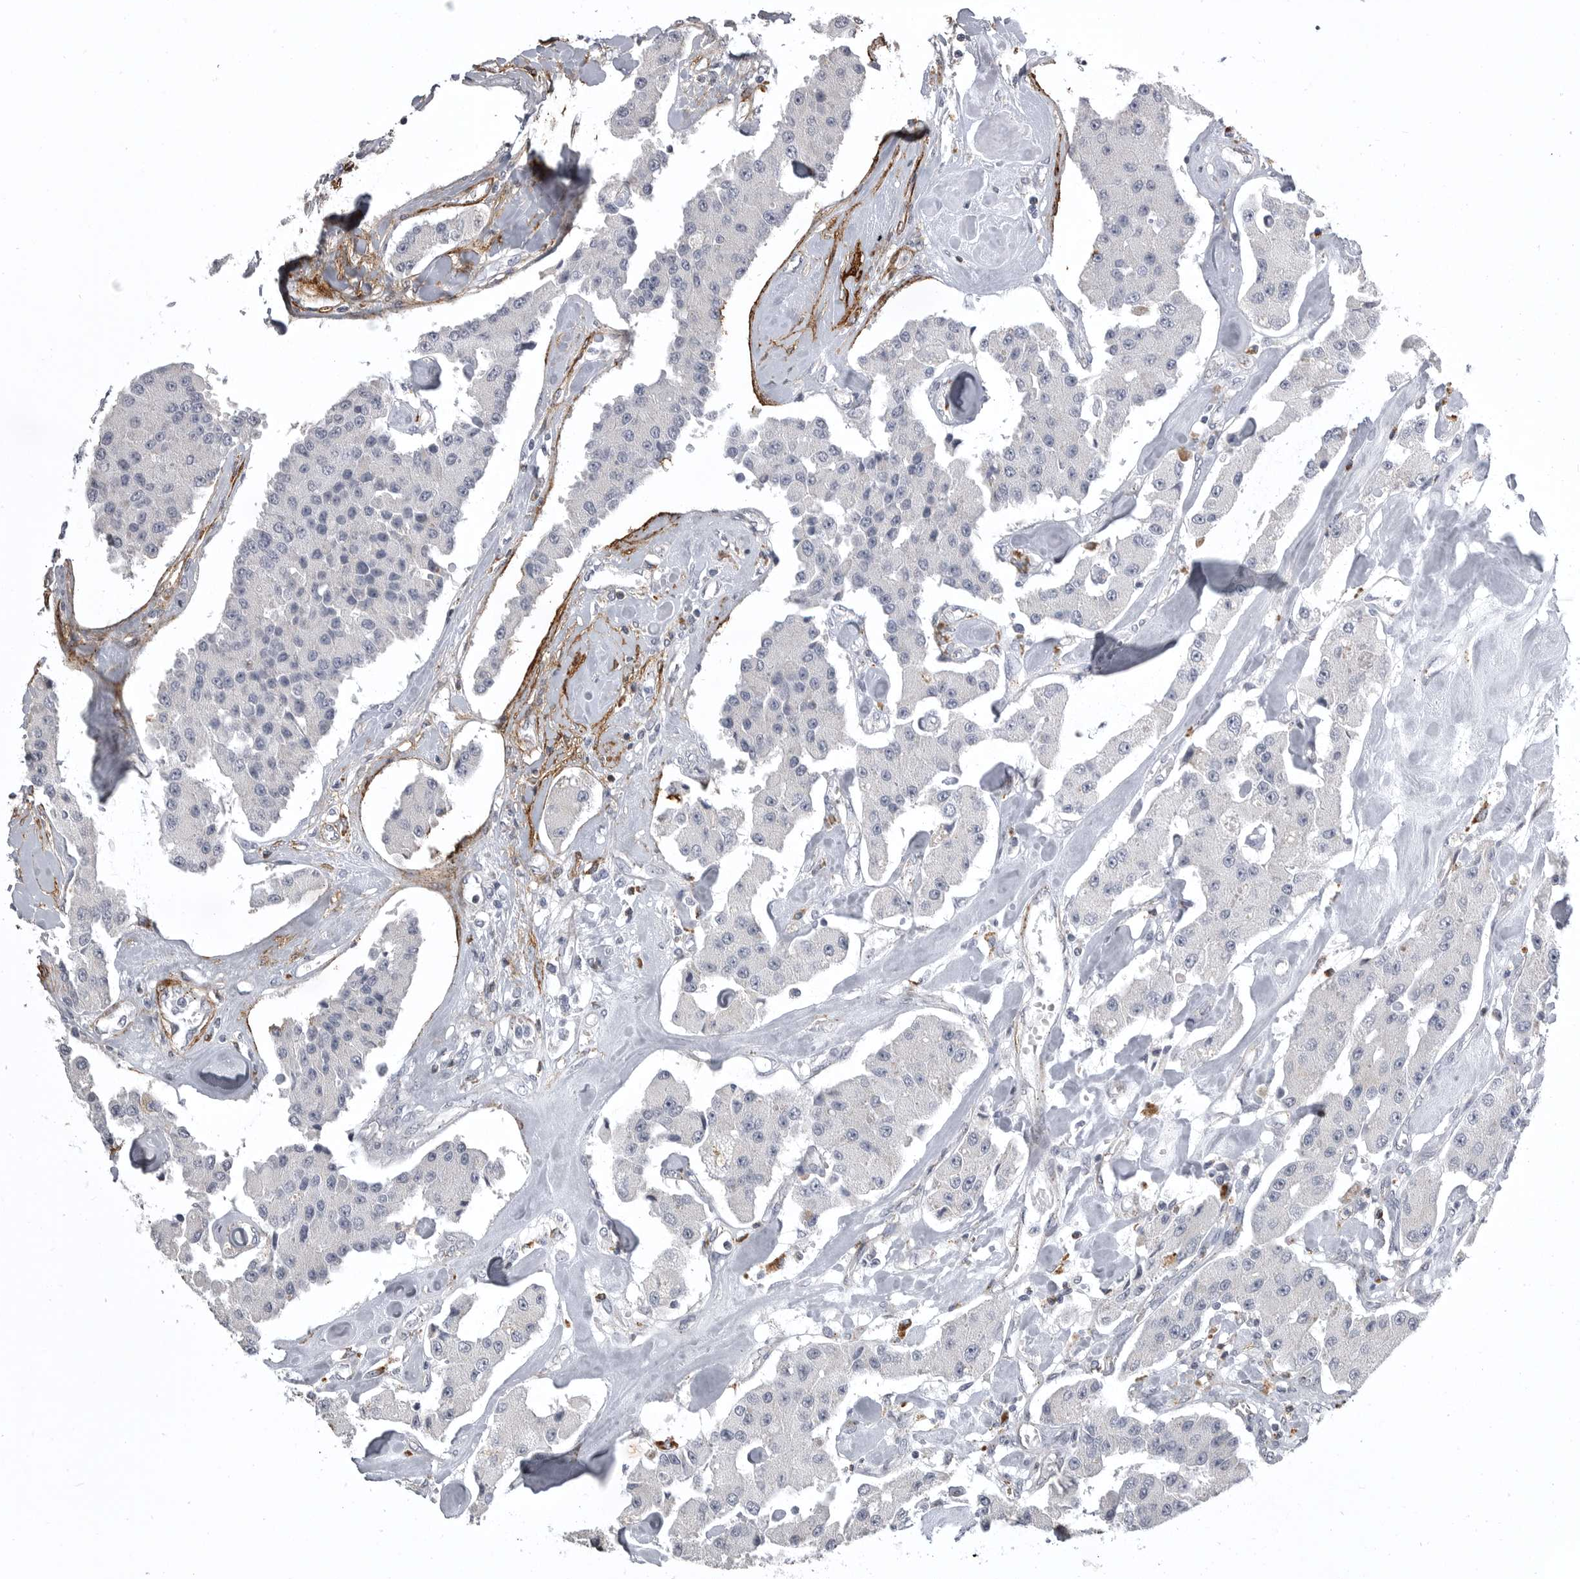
{"staining": {"intensity": "negative", "quantity": "none", "location": "none"}, "tissue": "carcinoid", "cell_type": "Tumor cells", "image_type": "cancer", "snomed": [{"axis": "morphology", "description": "Carcinoid, malignant, NOS"}, {"axis": "topography", "description": "Pancreas"}], "caption": "Immunohistochemistry (IHC) micrograph of carcinoid (malignant) stained for a protein (brown), which reveals no positivity in tumor cells.", "gene": "AOC3", "patient": {"sex": "male", "age": 41}}